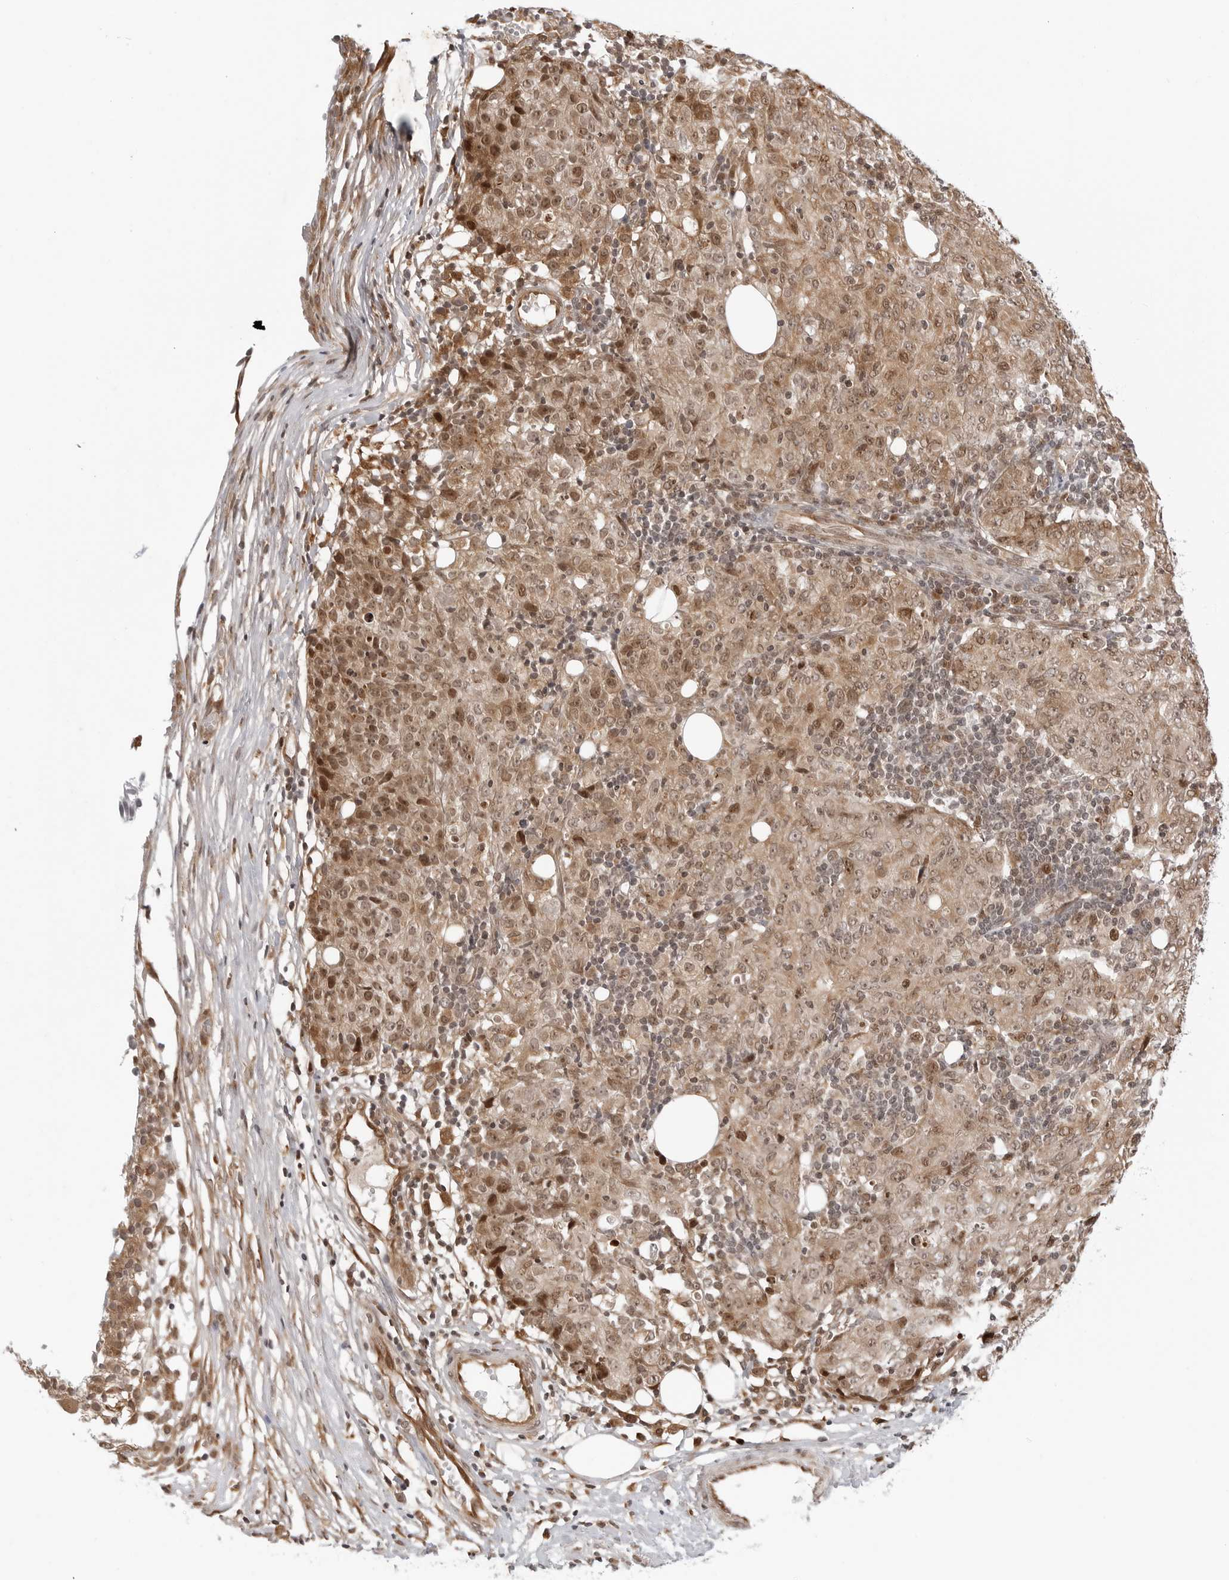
{"staining": {"intensity": "moderate", "quantity": ">75%", "location": "cytoplasmic/membranous,nuclear"}, "tissue": "ovarian cancer", "cell_type": "Tumor cells", "image_type": "cancer", "snomed": [{"axis": "morphology", "description": "Carcinoma, endometroid"}, {"axis": "topography", "description": "Ovary"}], "caption": "This is a photomicrograph of immunohistochemistry (IHC) staining of ovarian cancer (endometroid carcinoma), which shows moderate staining in the cytoplasmic/membranous and nuclear of tumor cells.", "gene": "TIPRL", "patient": {"sex": "female", "age": 42}}